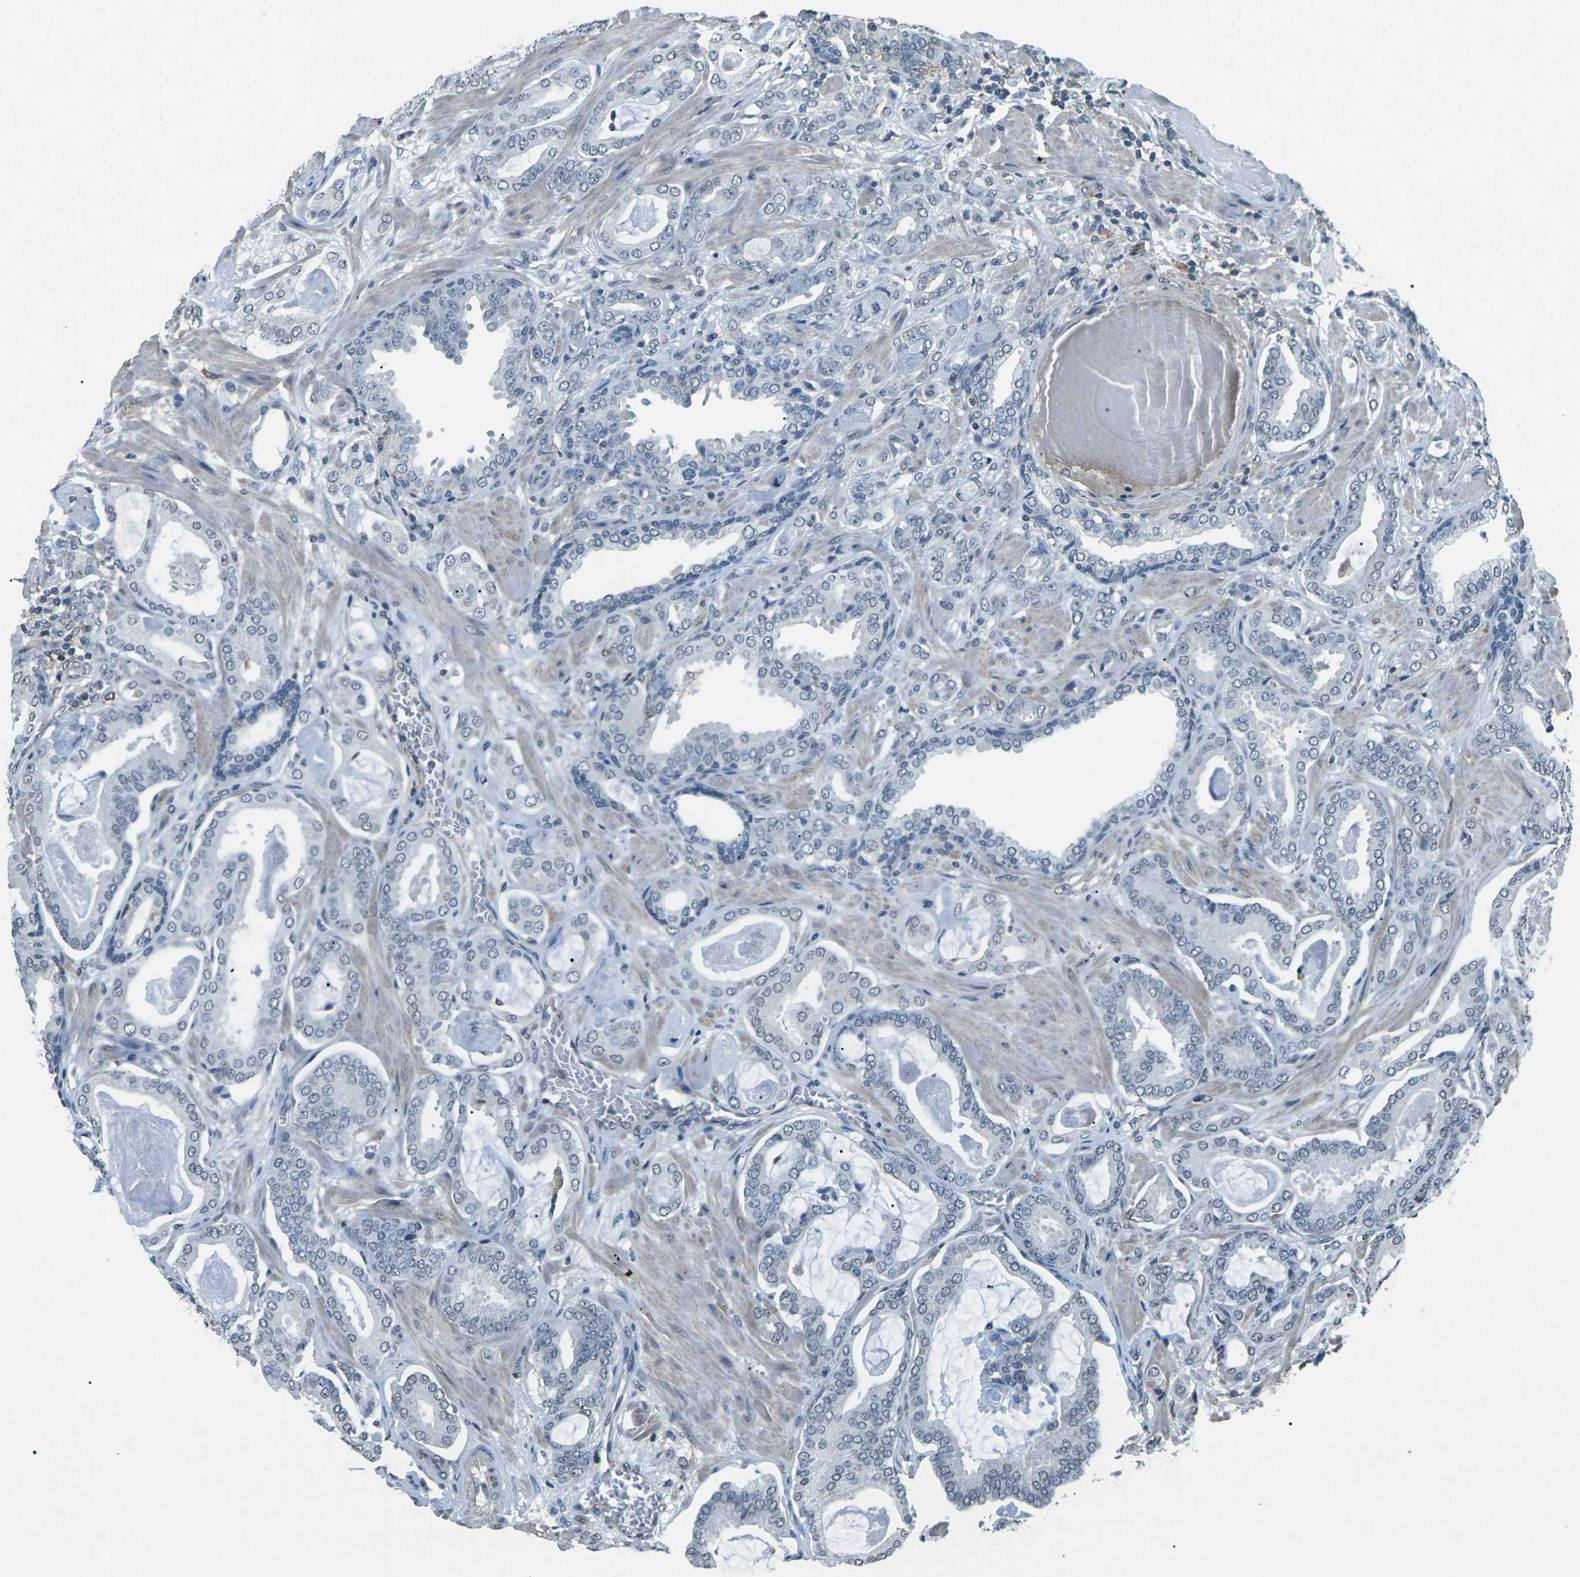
{"staining": {"intensity": "negative", "quantity": "none", "location": "none"}, "tissue": "prostate cancer", "cell_type": "Tumor cells", "image_type": "cancer", "snomed": [{"axis": "morphology", "description": "Adenocarcinoma, Low grade"}, {"axis": "topography", "description": "Prostate"}], "caption": "Photomicrograph shows no protein staining in tumor cells of prostate cancer (adenocarcinoma (low-grade)) tissue.", "gene": "TFR2", "patient": {"sex": "male", "age": 53}}